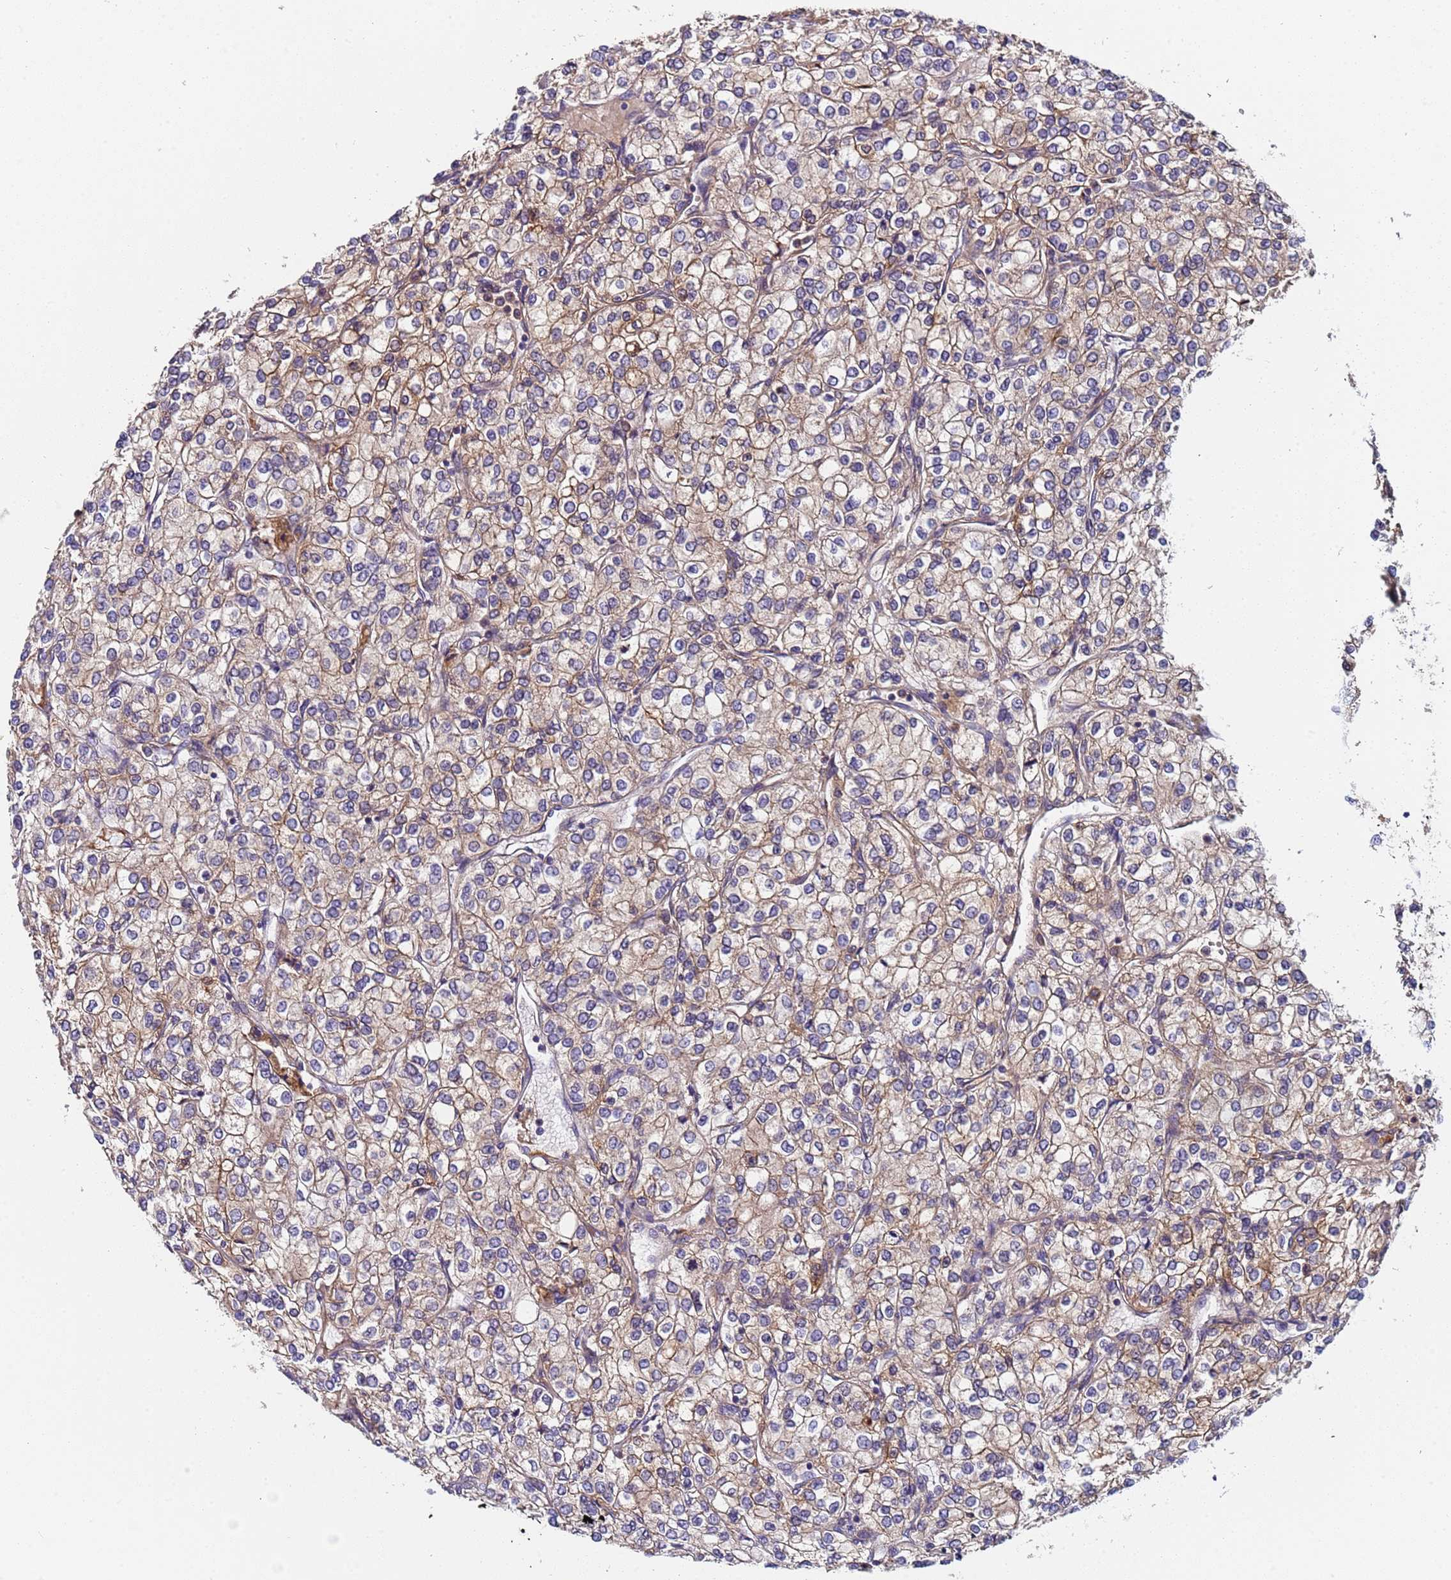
{"staining": {"intensity": "weak", "quantity": ">75%", "location": "cytoplasmic/membranous"}, "tissue": "renal cancer", "cell_type": "Tumor cells", "image_type": "cancer", "snomed": [{"axis": "morphology", "description": "Adenocarcinoma, NOS"}, {"axis": "topography", "description": "Kidney"}], "caption": "Renal cancer (adenocarcinoma) was stained to show a protein in brown. There is low levels of weak cytoplasmic/membranous staining in about >75% of tumor cells. (IHC, brightfield microscopy, high magnification).", "gene": "PAQR7", "patient": {"sex": "male", "age": 80}}